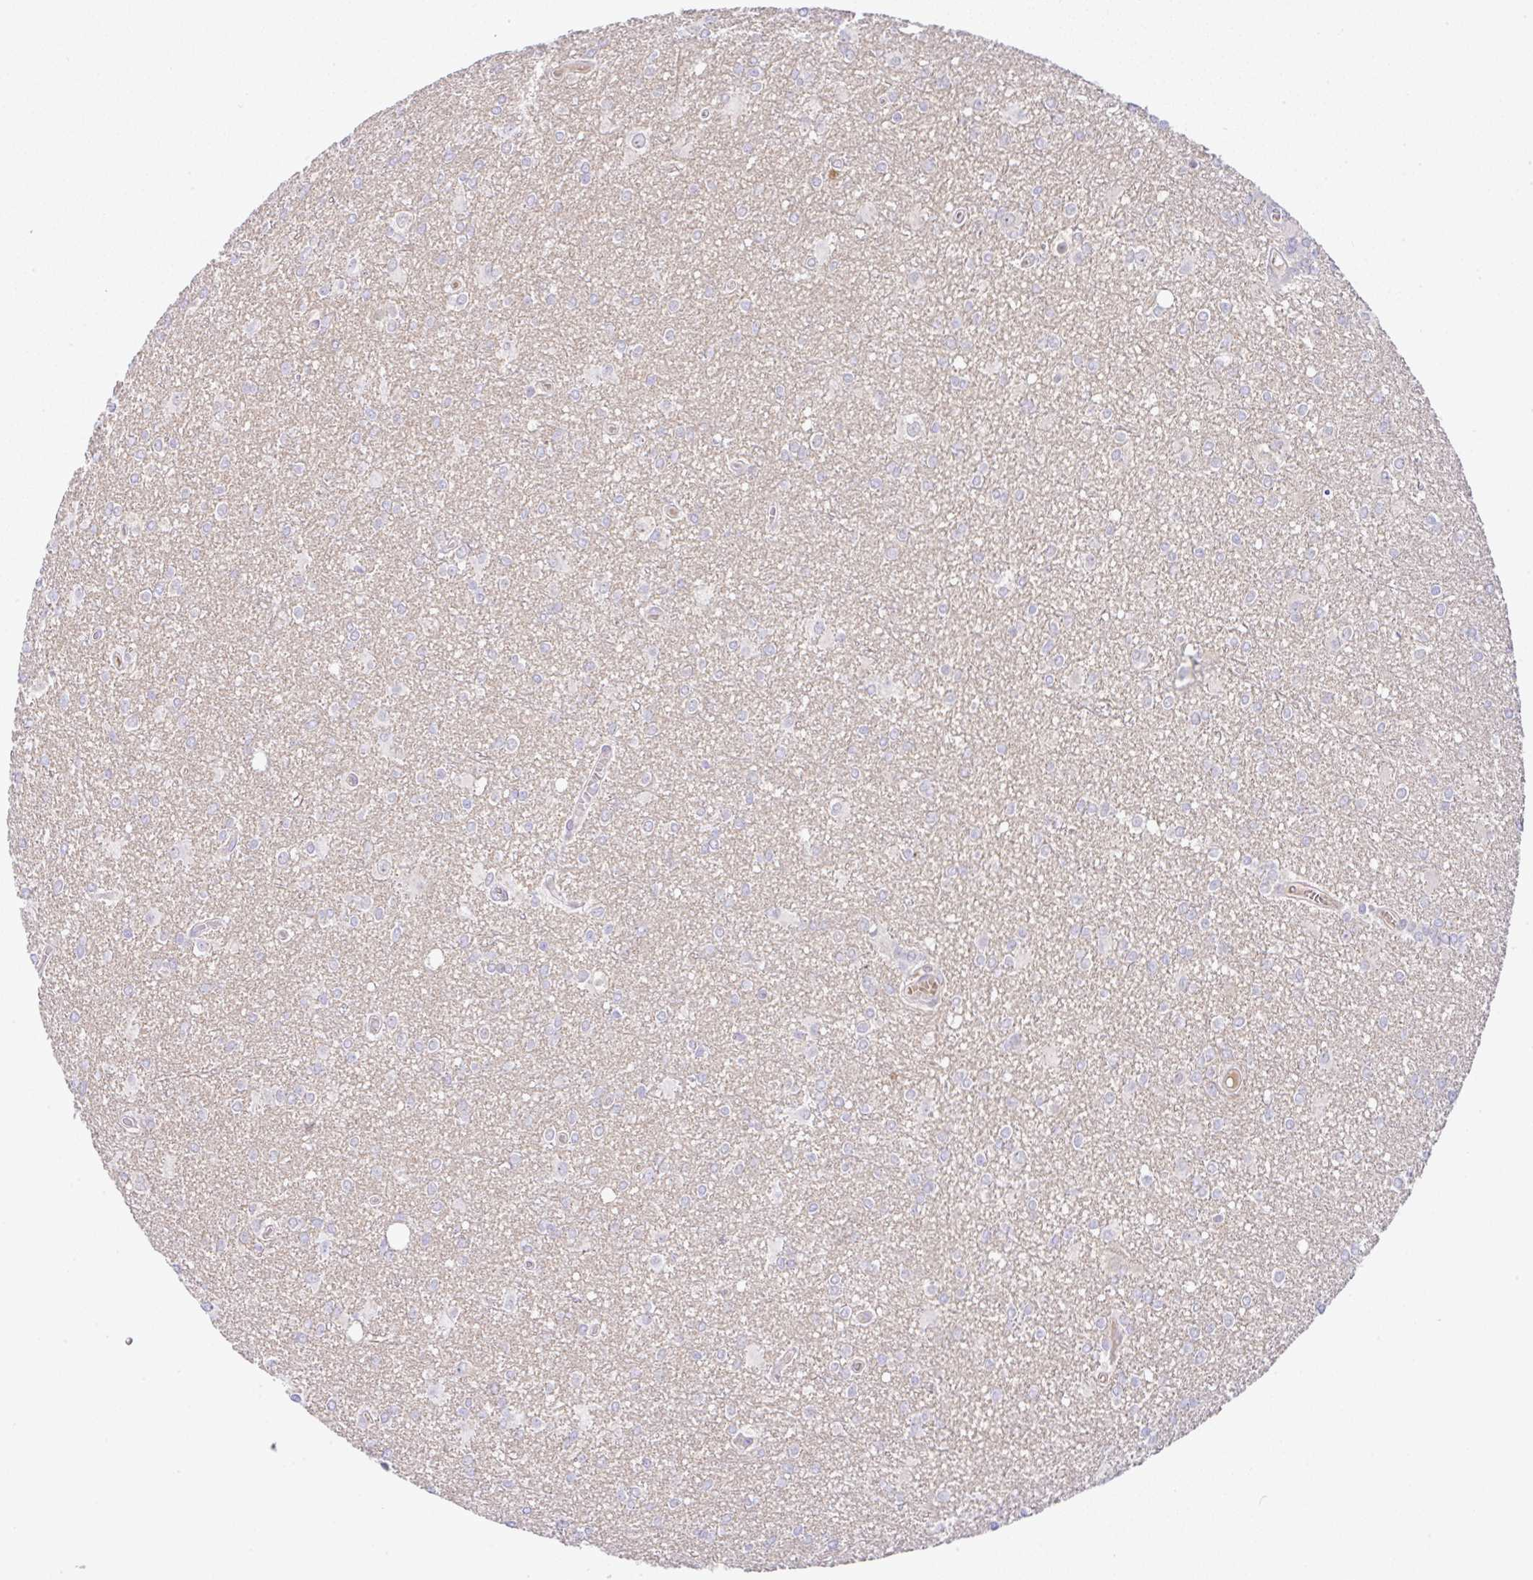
{"staining": {"intensity": "negative", "quantity": "none", "location": "none"}, "tissue": "glioma", "cell_type": "Tumor cells", "image_type": "cancer", "snomed": [{"axis": "morphology", "description": "Glioma, malignant, High grade"}, {"axis": "topography", "description": "Brain"}], "caption": "Malignant glioma (high-grade) was stained to show a protein in brown. There is no significant positivity in tumor cells. (Brightfield microscopy of DAB immunohistochemistry at high magnification).", "gene": "SERPINE3", "patient": {"sex": "male", "age": 48}}